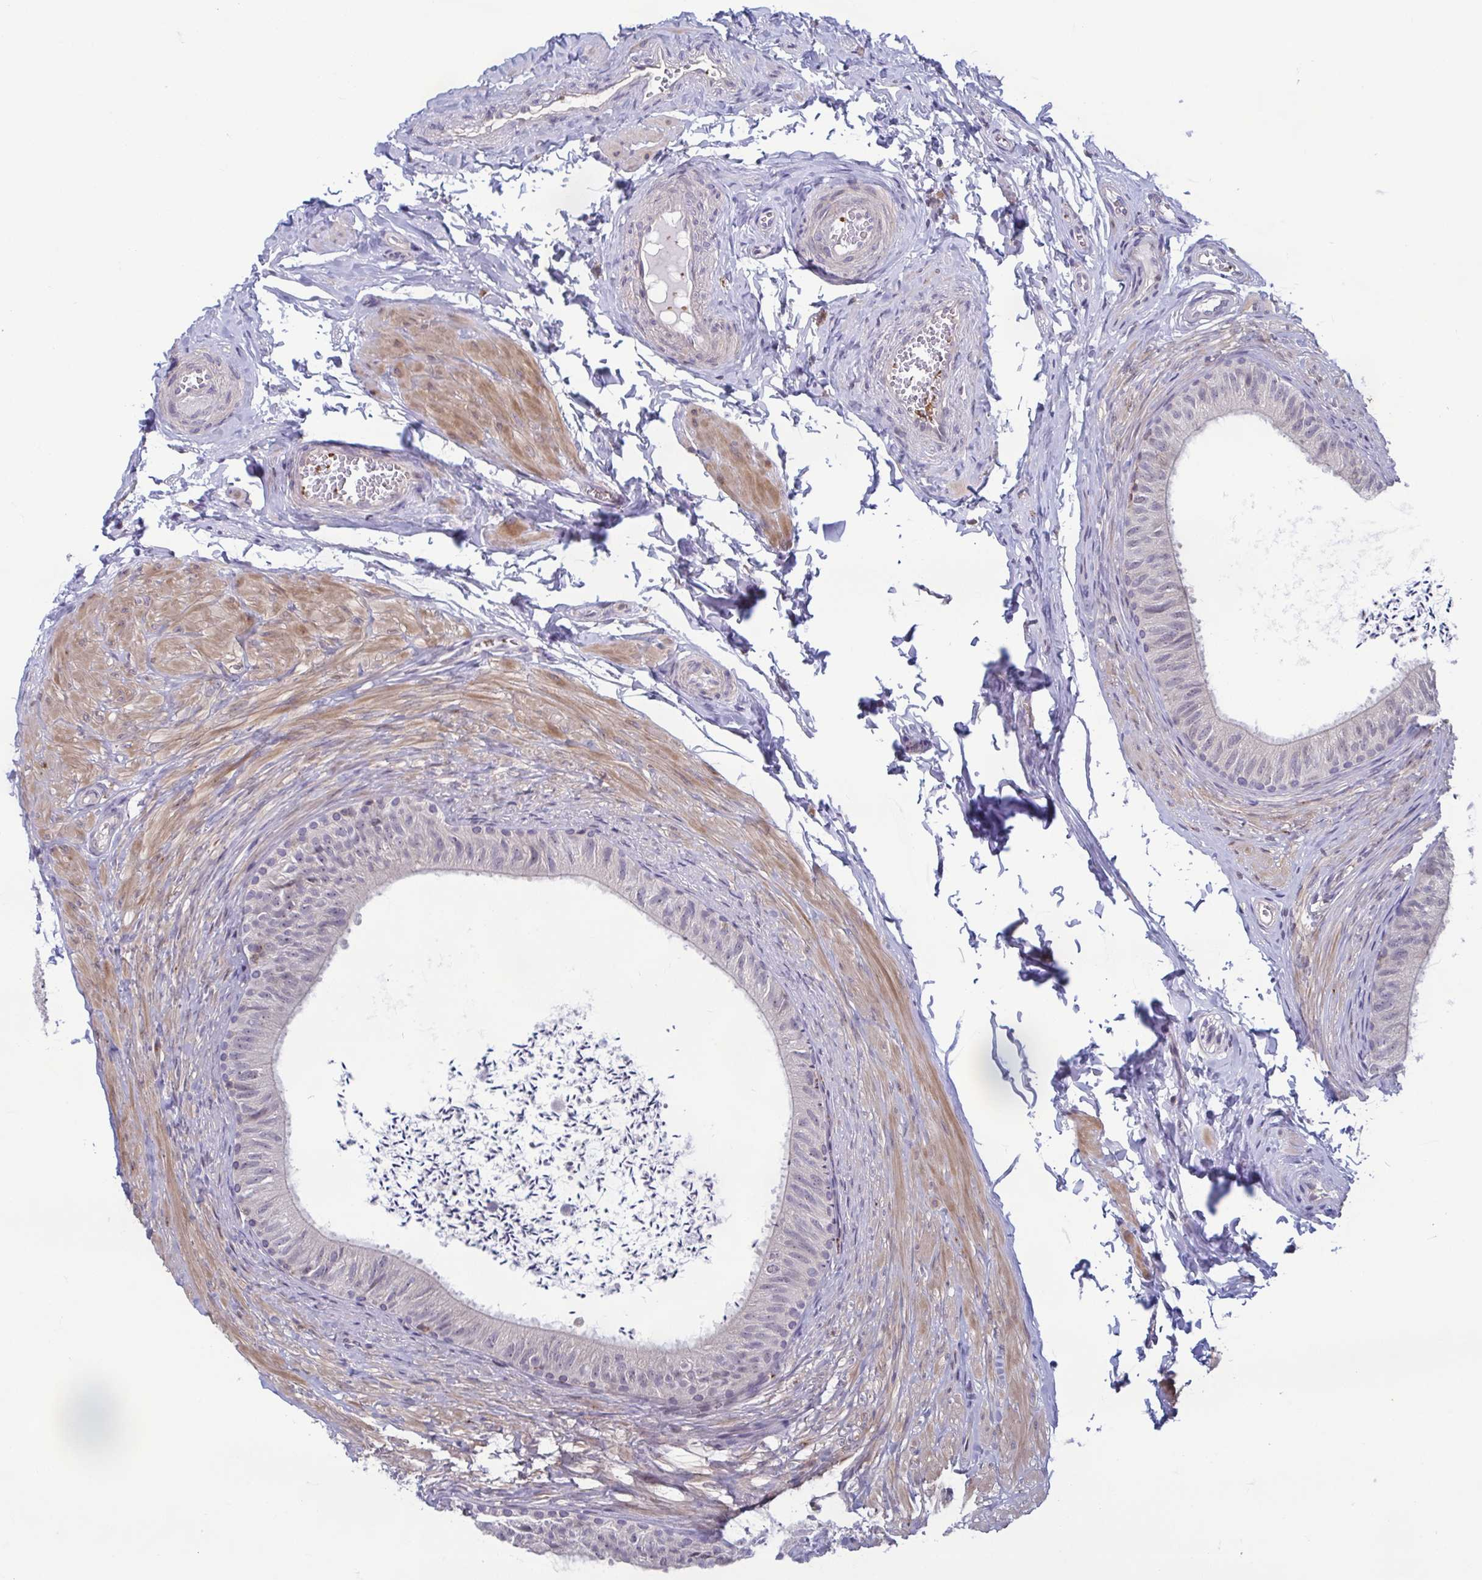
{"staining": {"intensity": "negative", "quantity": "none", "location": "none"}, "tissue": "epididymis", "cell_type": "Glandular cells", "image_type": "normal", "snomed": [{"axis": "morphology", "description": "Normal tissue, NOS"}, {"axis": "topography", "description": "Epididymis, spermatic cord, NOS"}, {"axis": "topography", "description": "Epididymis"}, {"axis": "topography", "description": "Peripheral nerve tissue"}], "caption": "The immunohistochemistry (IHC) image has no significant positivity in glandular cells of epididymis. Brightfield microscopy of immunohistochemistry stained with DAB (brown) and hematoxylin (blue), captured at high magnification.", "gene": "LRRC38", "patient": {"sex": "male", "age": 29}}